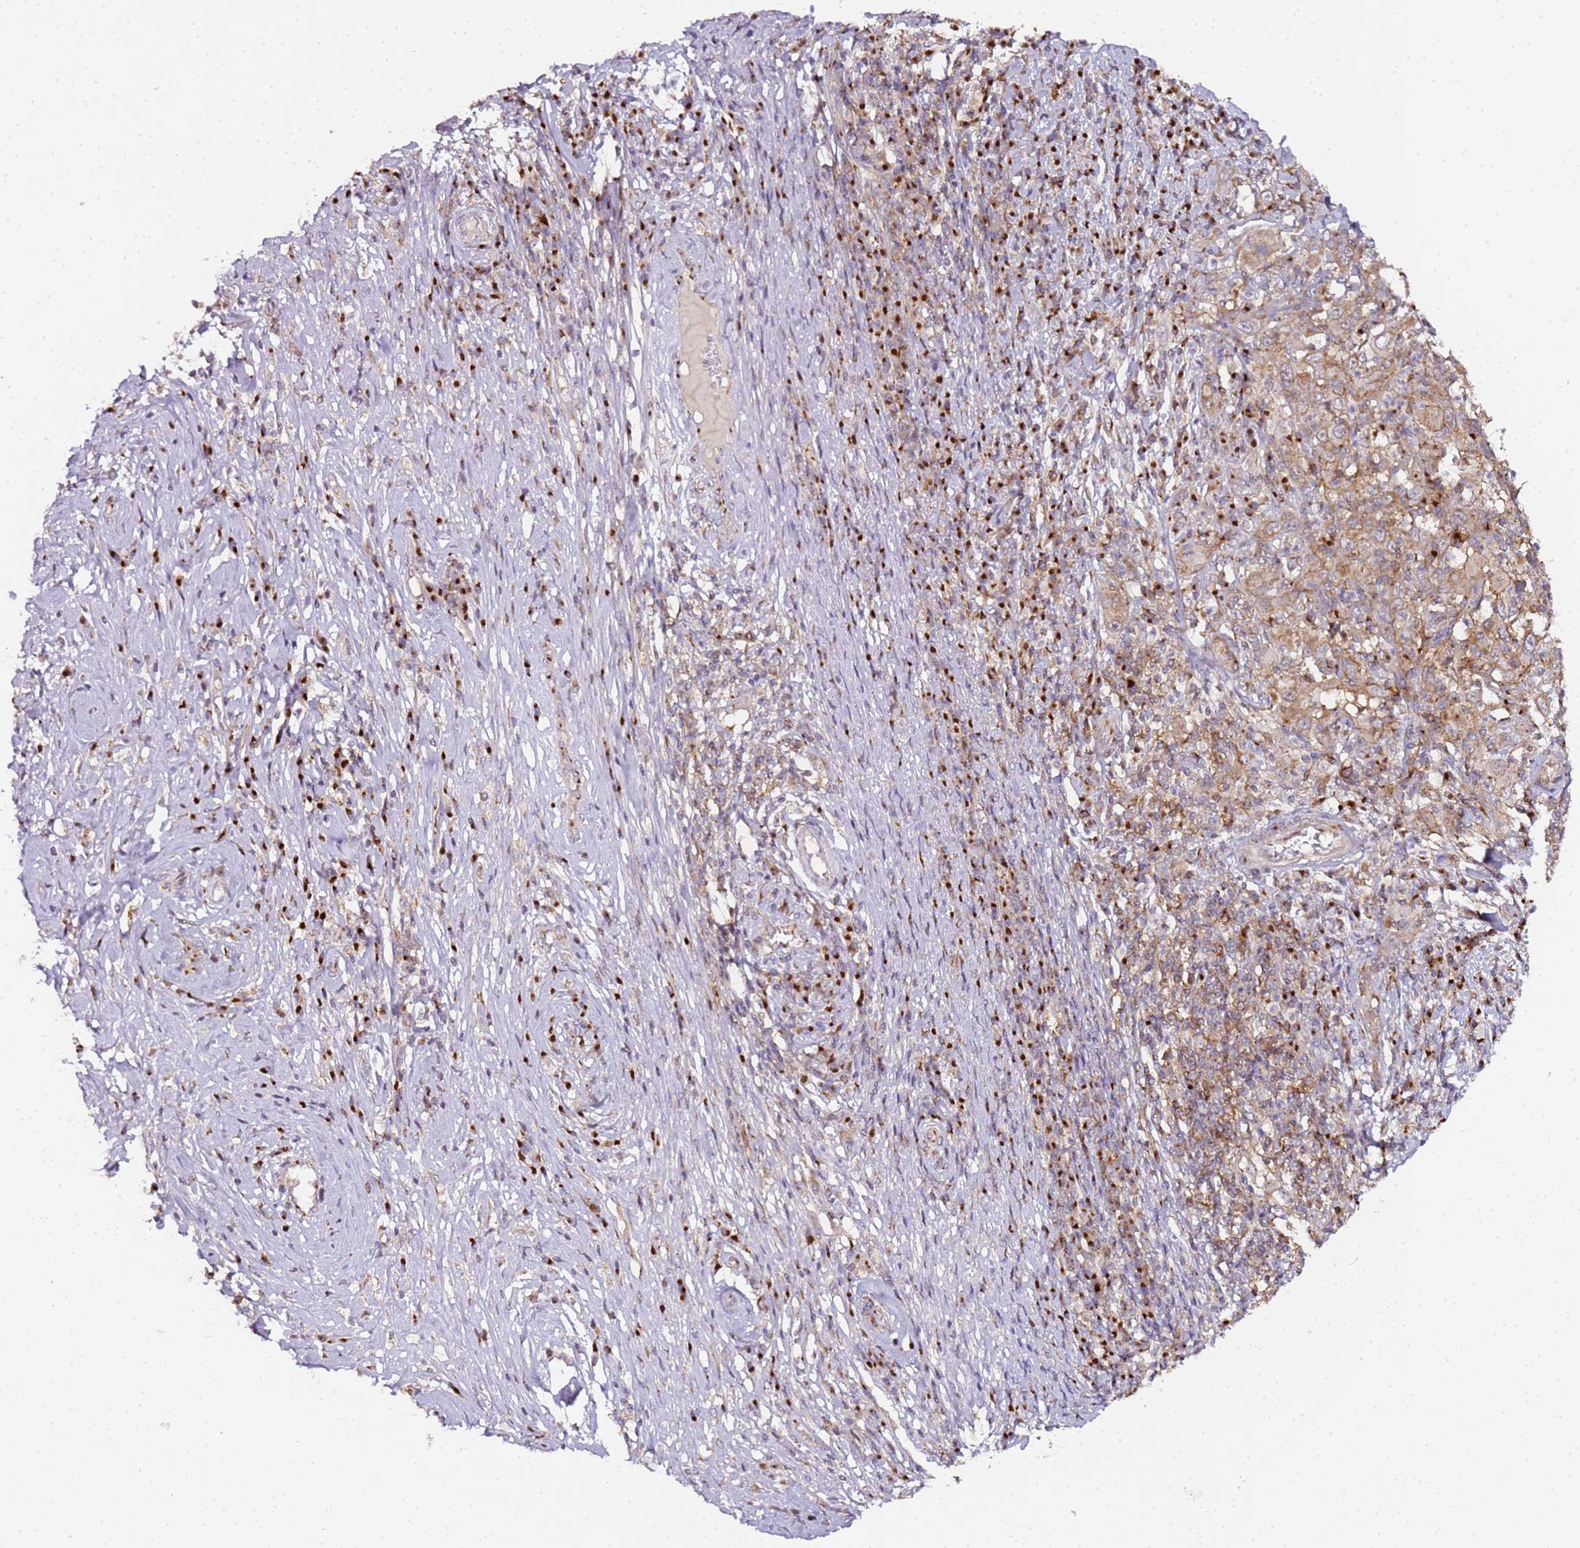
{"staining": {"intensity": "weak", "quantity": ">75%", "location": "cytoplasmic/membranous"}, "tissue": "cervical cancer", "cell_type": "Tumor cells", "image_type": "cancer", "snomed": [{"axis": "morphology", "description": "Squamous cell carcinoma, NOS"}, {"axis": "topography", "description": "Cervix"}], "caption": "IHC (DAB) staining of squamous cell carcinoma (cervical) shows weak cytoplasmic/membranous protein expression in approximately >75% of tumor cells.", "gene": "MRPL49", "patient": {"sex": "female", "age": 46}}